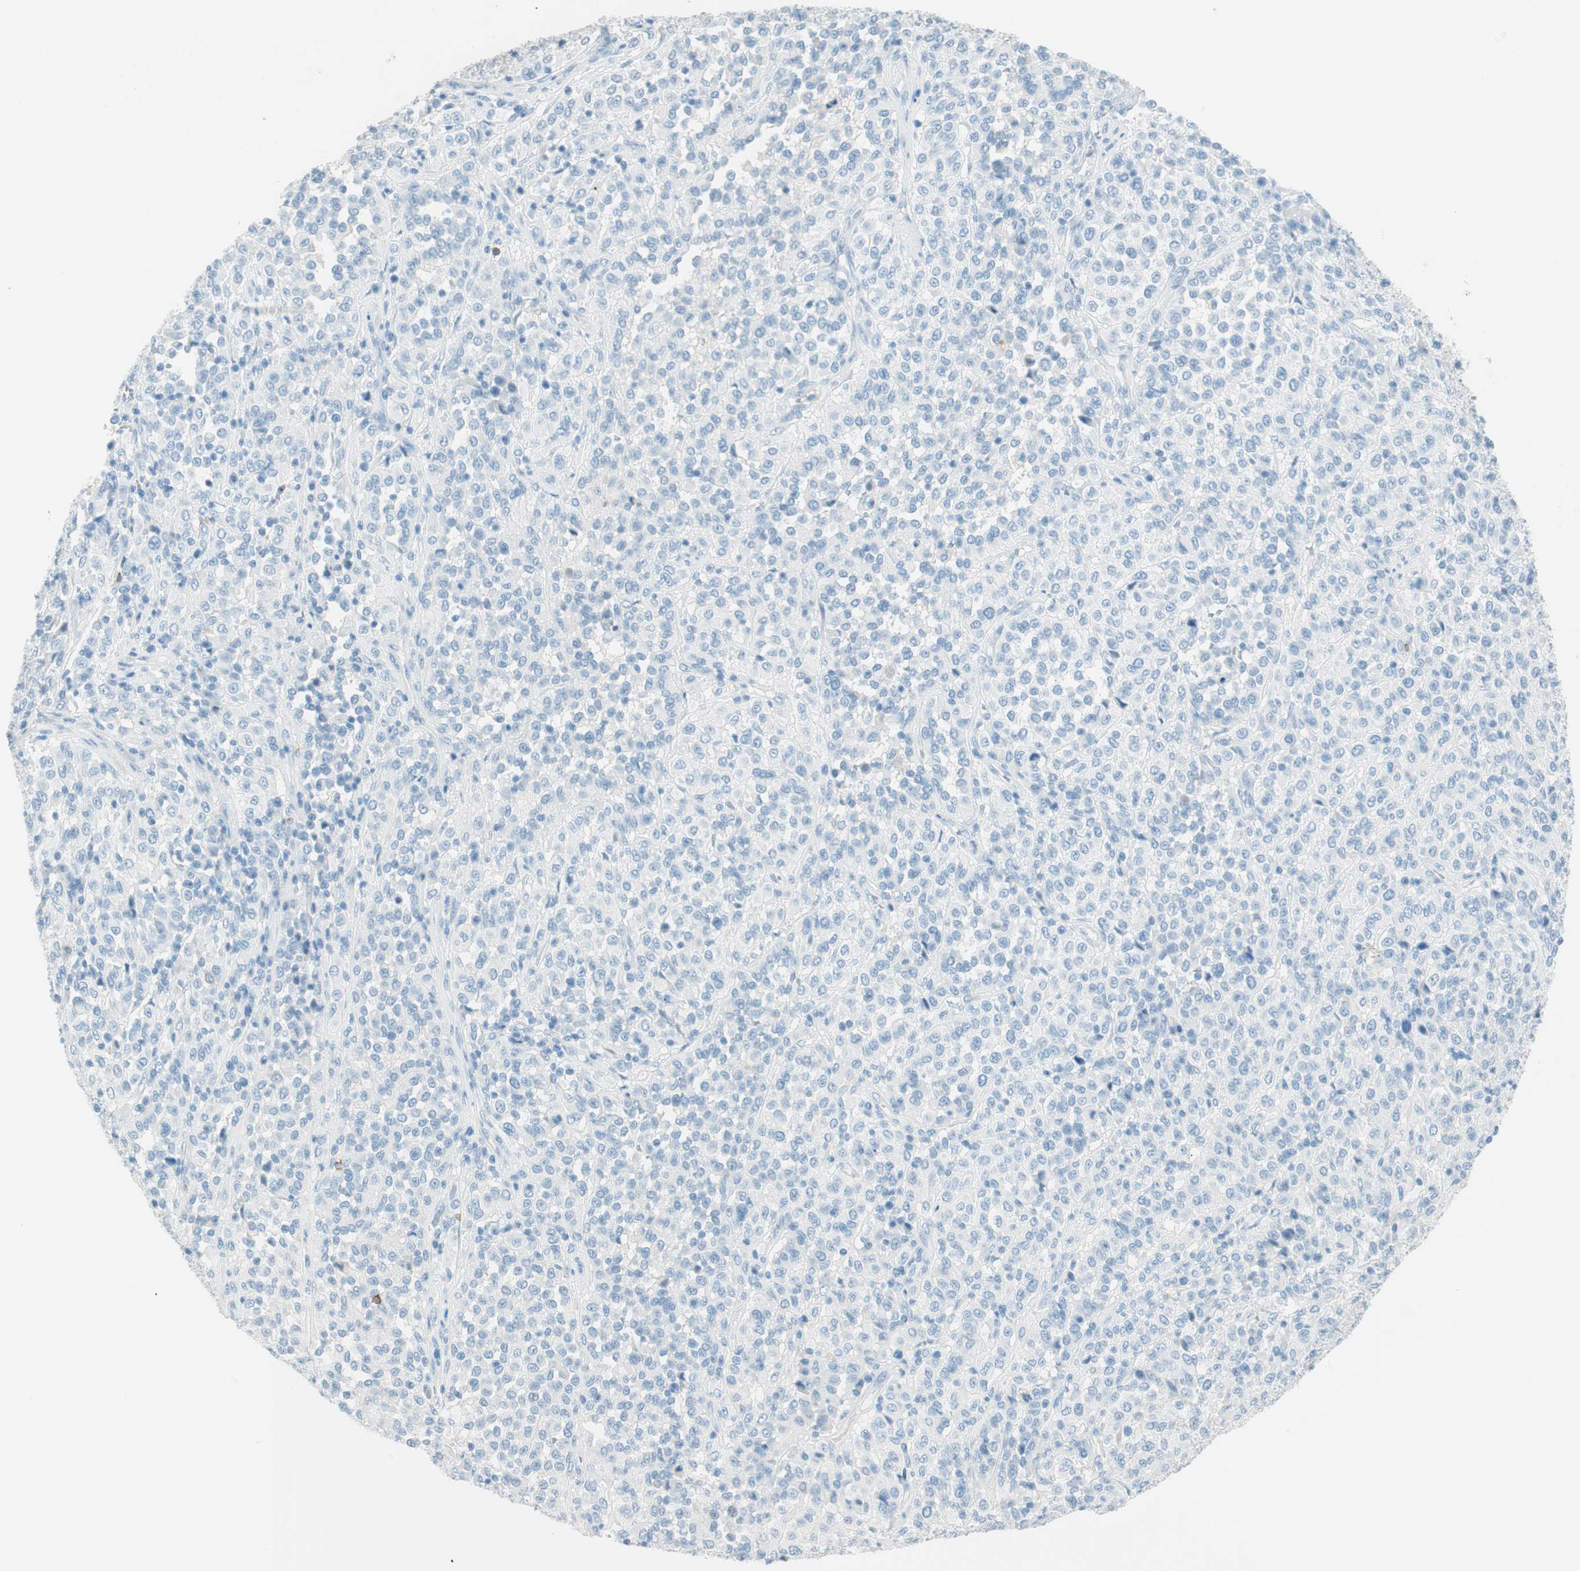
{"staining": {"intensity": "negative", "quantity": "none", "location": "none"}, "tissue": "melanoma", "cell_type": "Tumor cells", "image_type": "cancer", "snomed": [{"axis": "morphology", "description": "Malignant melanoma, Metastatic site"}, {"axis": "topography", "description": "Pancreas"}], "caption": "The immunohistochemistry photomicrograph has no significant expression in tumor cells of malignant melanoma (metastatic site) tissue.", "gene": "TNFRSF13C", "patient": {"sex": "female", "age": 30}}